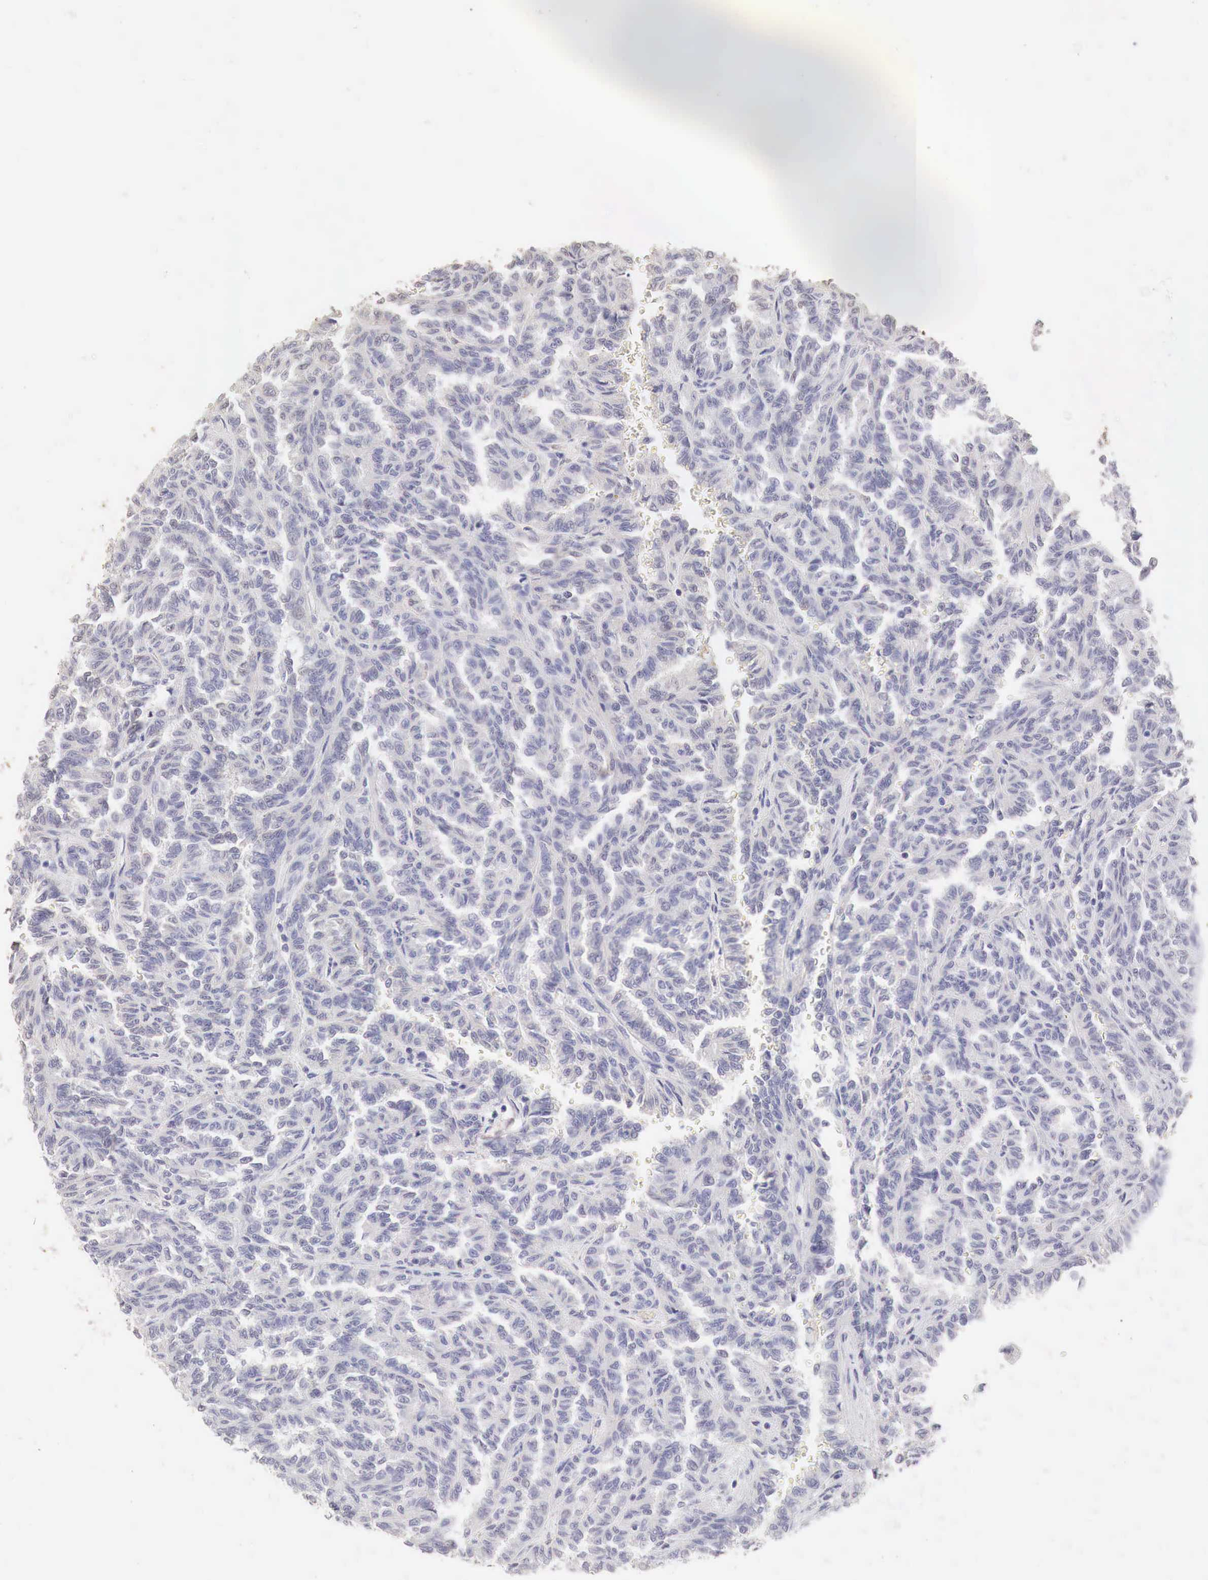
{"staining": {"intensity": "negative", "quantity": "none", "location": "none"}, "tissue": "renal cancer", "cell_type": "Tumor cells", "image_type": "cancer", "snomed": [{"axis": "morphology", "description": "Inflammation, NOS"}, {"axis": "morphology", "description": "Adenocarcinoma, NOS"}, {"axis": "topography", "description": "Kidney"}], "caption": "Immunohistochemistry (IHC) of human renal cancer (adenocarcinoma) displays no staining in tumor cells. (Stains: DAB (3,3'-diaminobenzidine) immunohistochemistry with hematoxylin counter stain, Microscopy: brightfield microscopy at high magnification).", "gene": "OTC", "patient": {"sex": "male", "age": 68}}